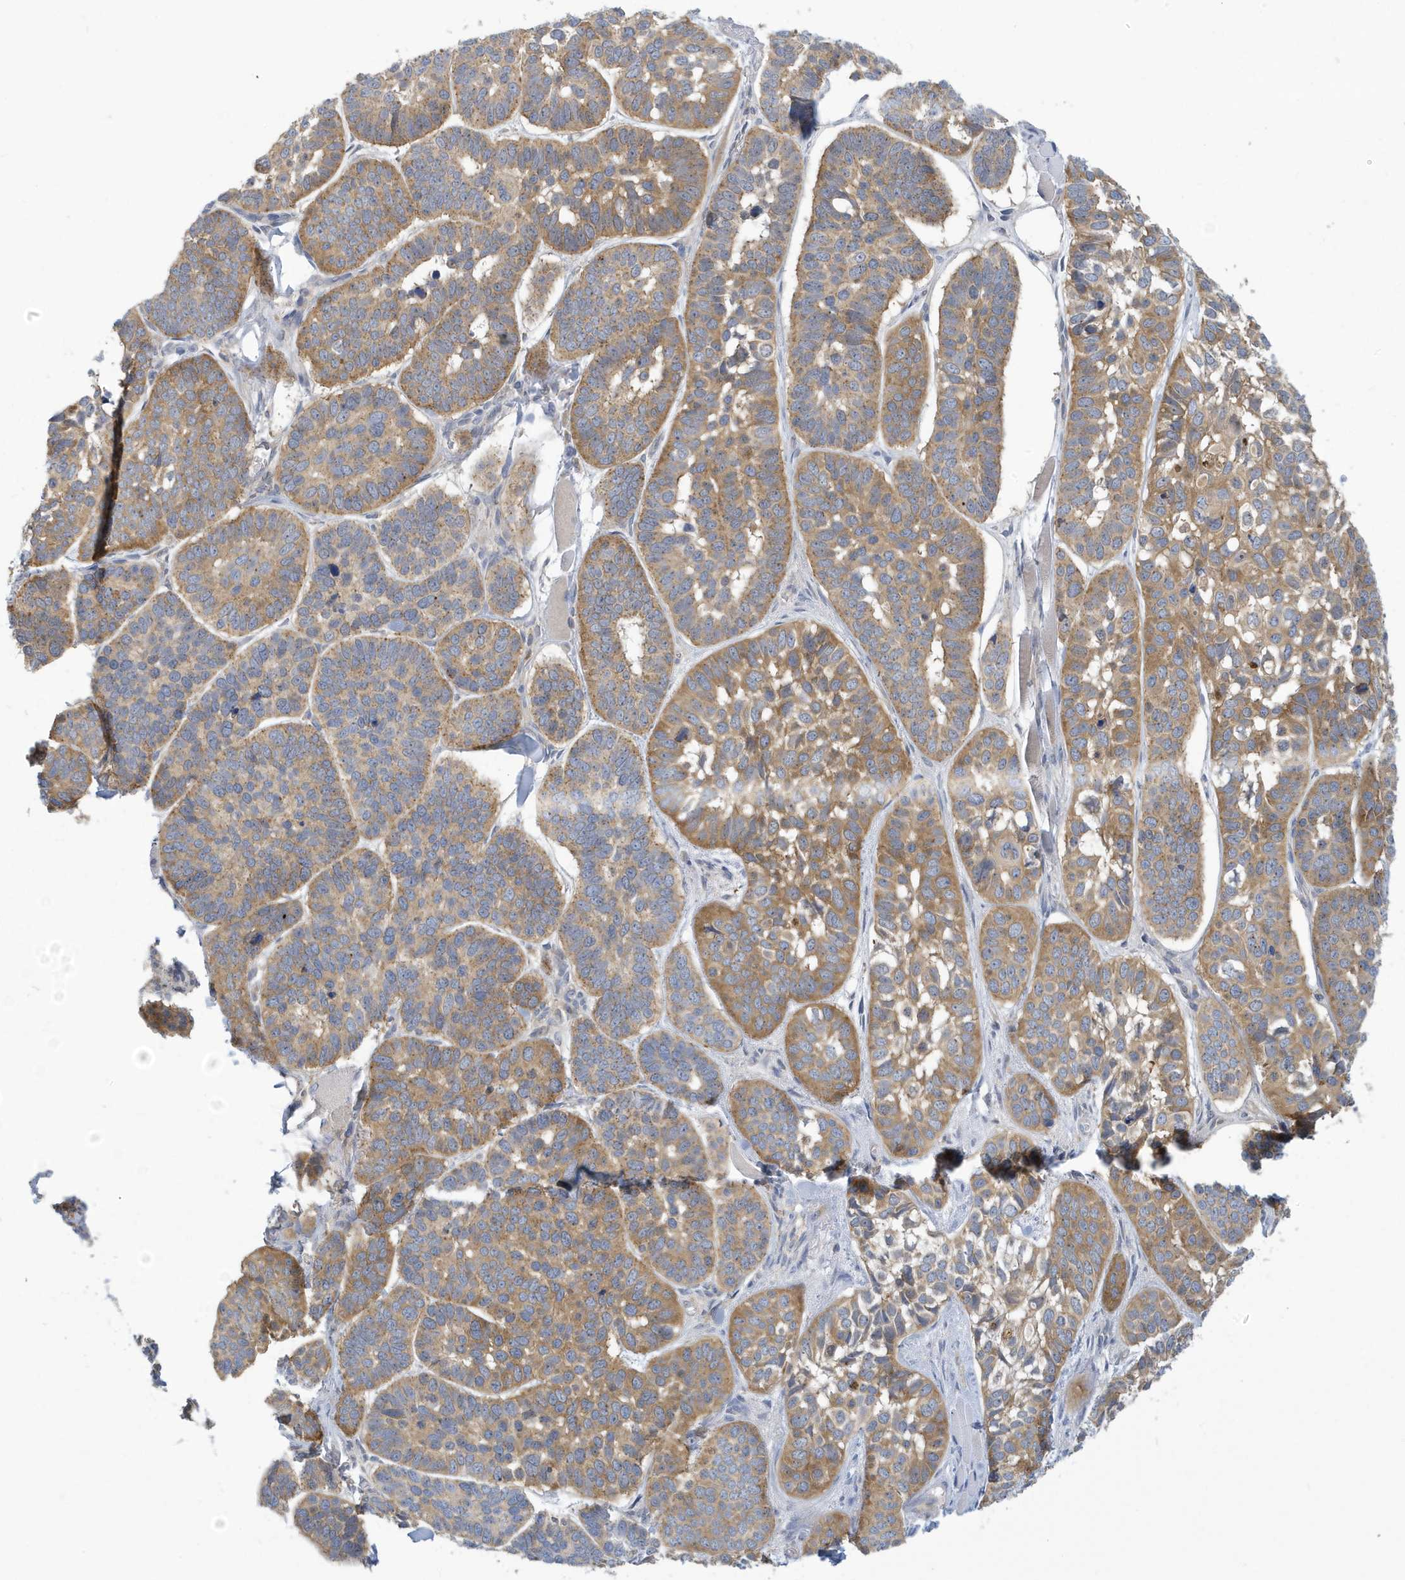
{"staining": {"intensity": "moderate", "quantity": ">75%", "location": "cytoplasmic/membranous"}, "tissue": "skin cancer", "cell_type": "Tumor cells", "image_type": "cancer", "snomed": [{"axis": "morphology", "description": "Basal cell carcinoma"}, {"axis": "topography", "description": "Skin"}], "caption": "Immunohistochemical staining of human skin basal cell carcinoma displays moderate cytoplasmic/membranous protein positivity in about >75% of tumor cells.", "gene": "VTA1", "patient": {"sex": "male", "age": 62}}